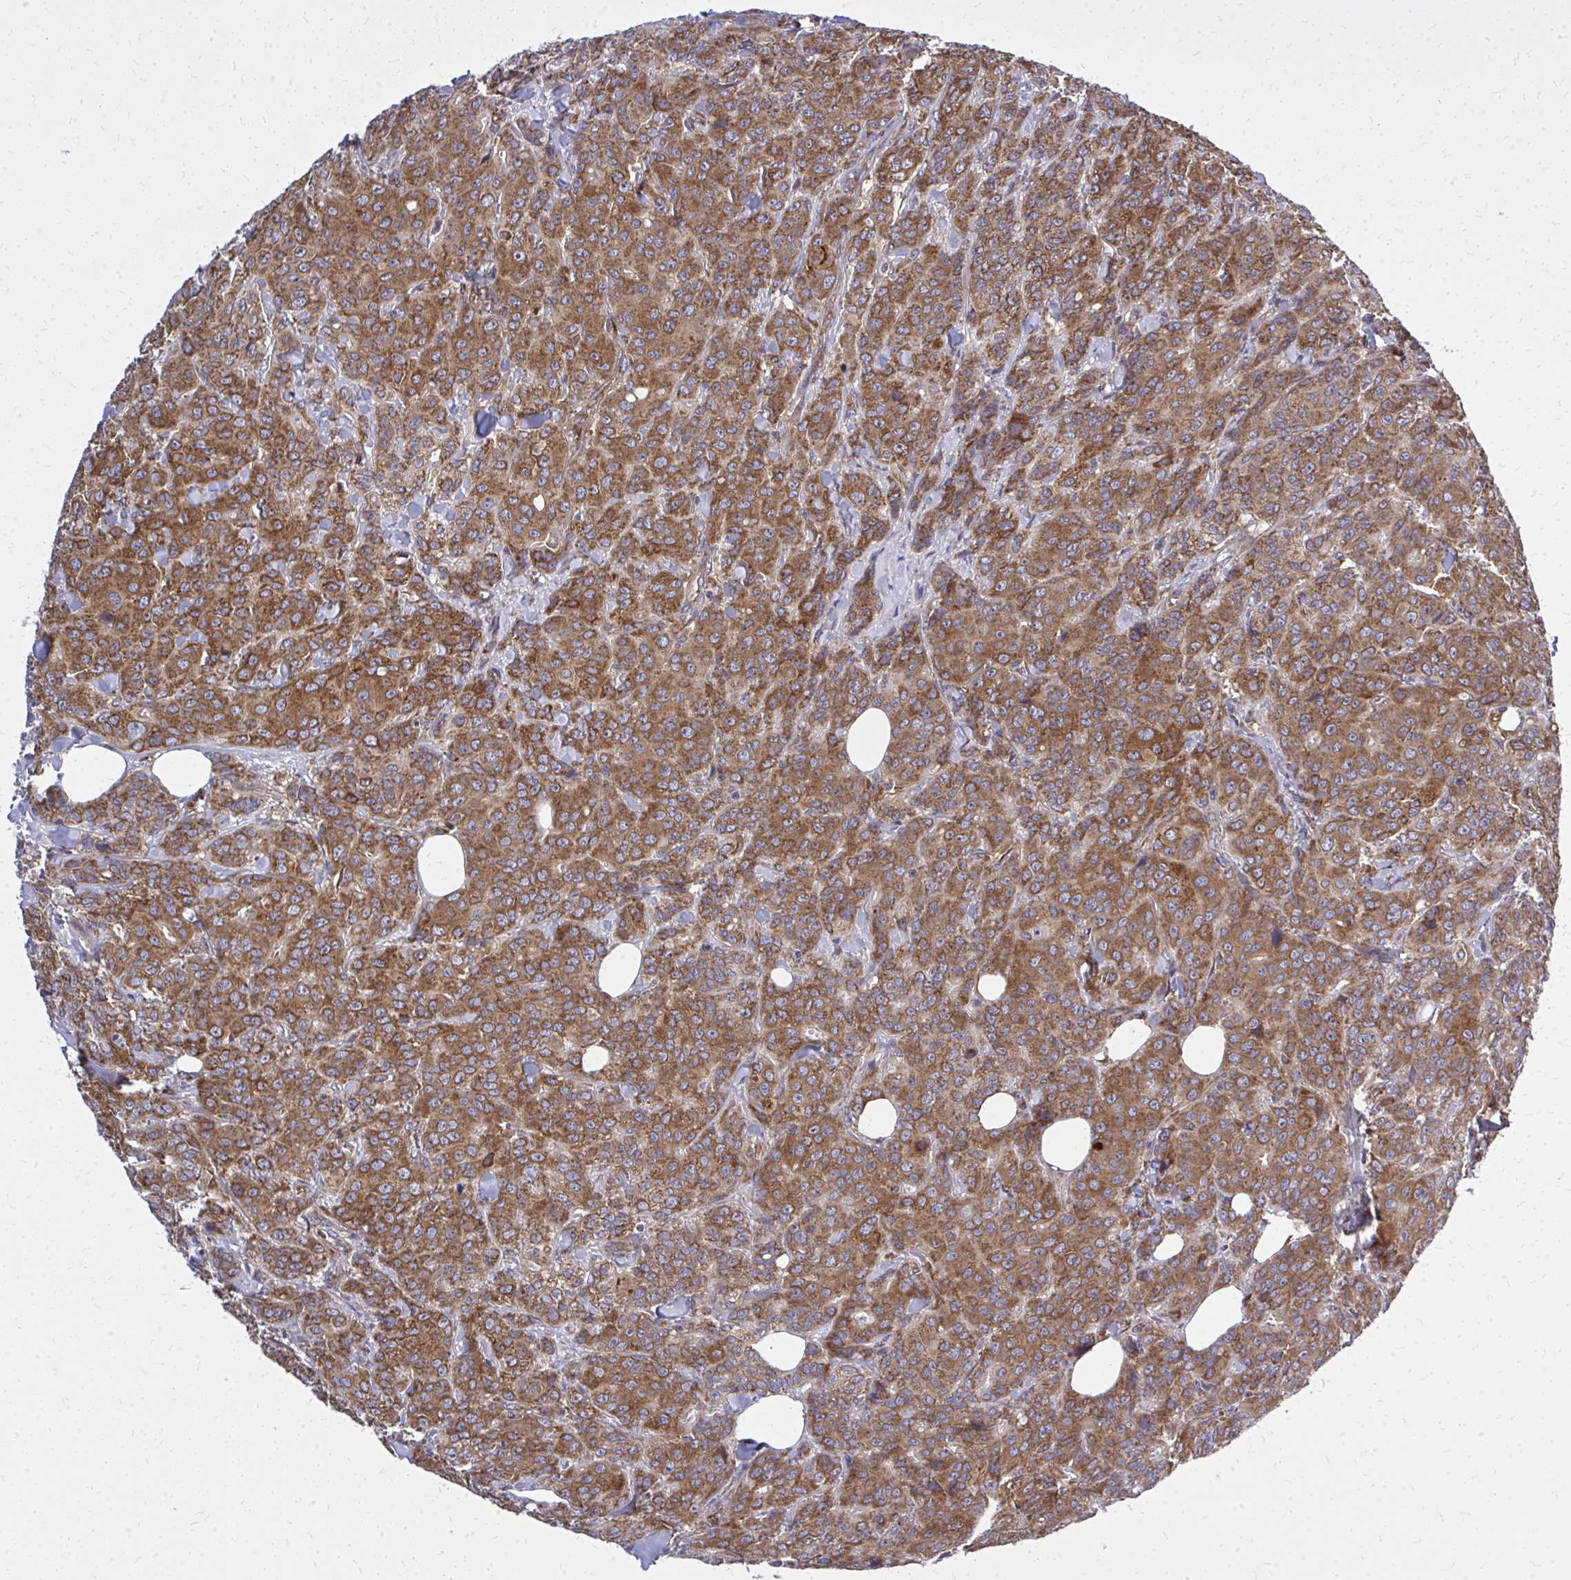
{"staining": {"intensity": "moderate", "quantity": ">75%", "location": "cytoplasmic/membranous"}, "tissue": "breast cancer", "cell_type": "Tumor cells", "image_type": "cancer", "snomed": [{"axis": "morphology", "description": "Normal tissue, NOS"}, {"axis": "morphology", "description": "Duct carcinoma"}, {"axis": "topography", "description": "Breast"}], "caption": "Protein expression analysis of breast cancer shows moderate cytoplasmic/membranous staining in approximately >75% of tumor cells.", "gene": "PDK4", "patient": {"sex": "female", "age": 43}}